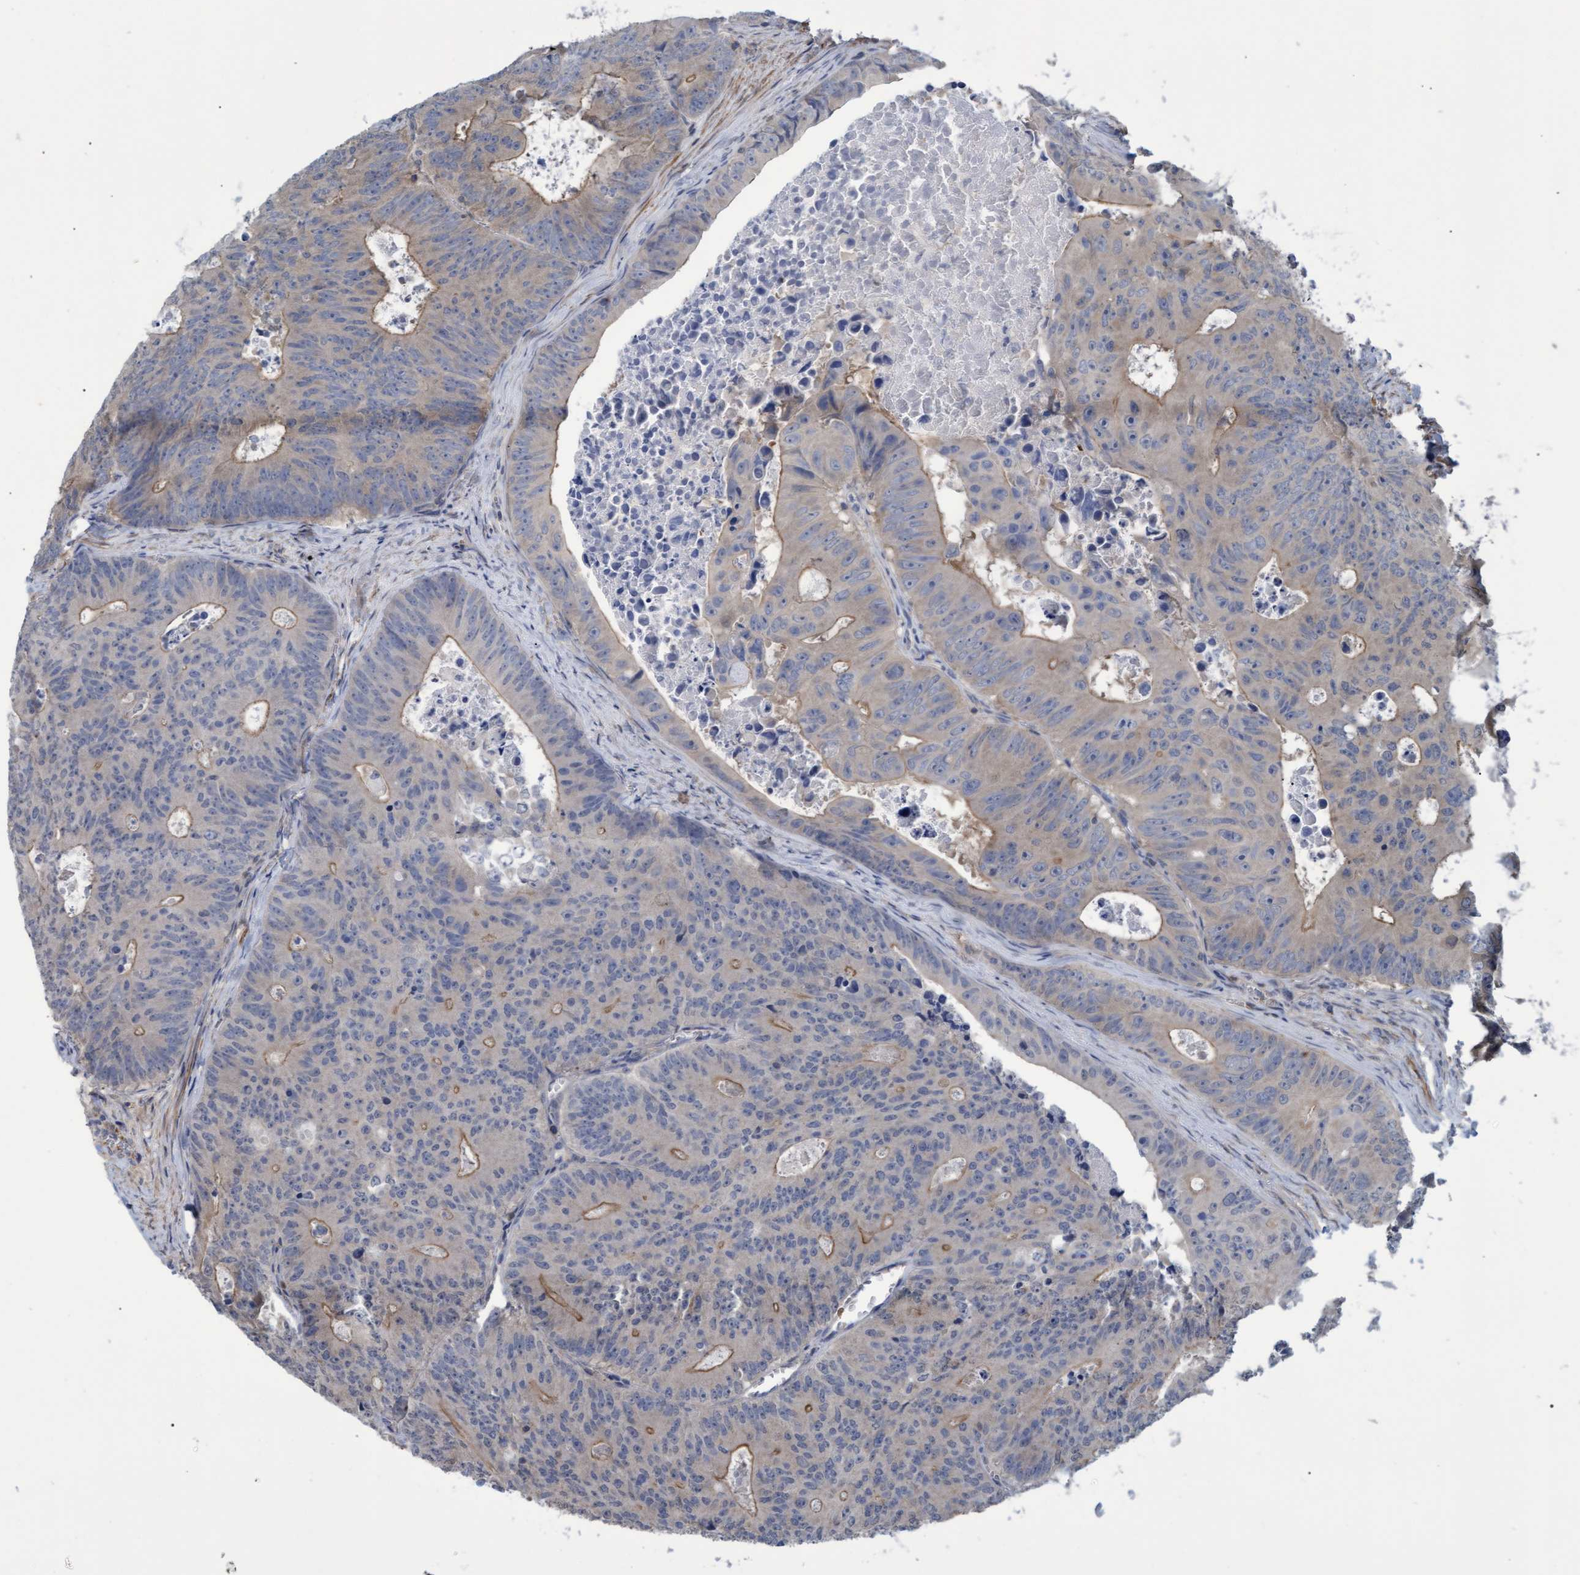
{"staining": {"intensity": "weak", "quantity": "25%-75%", "location": "cytoplasmic/membranous"}, "tissue": "colorectal cancer", "cell_type": "Tumor cells", "image_type": "cancer", "snomed": [{"axis": "morphology", "description": "Adenocarcinoma, NOS"}, {"axis": "topography", "description": "Colon"}], "caption": "Weak cytoplasmic/membranous protein expression is present in approximately 25%-75% of tumor cells in colorectal adenocarcinoma.", "gene": "NAA15", "patient": {"sex": "male", "age": 87}}